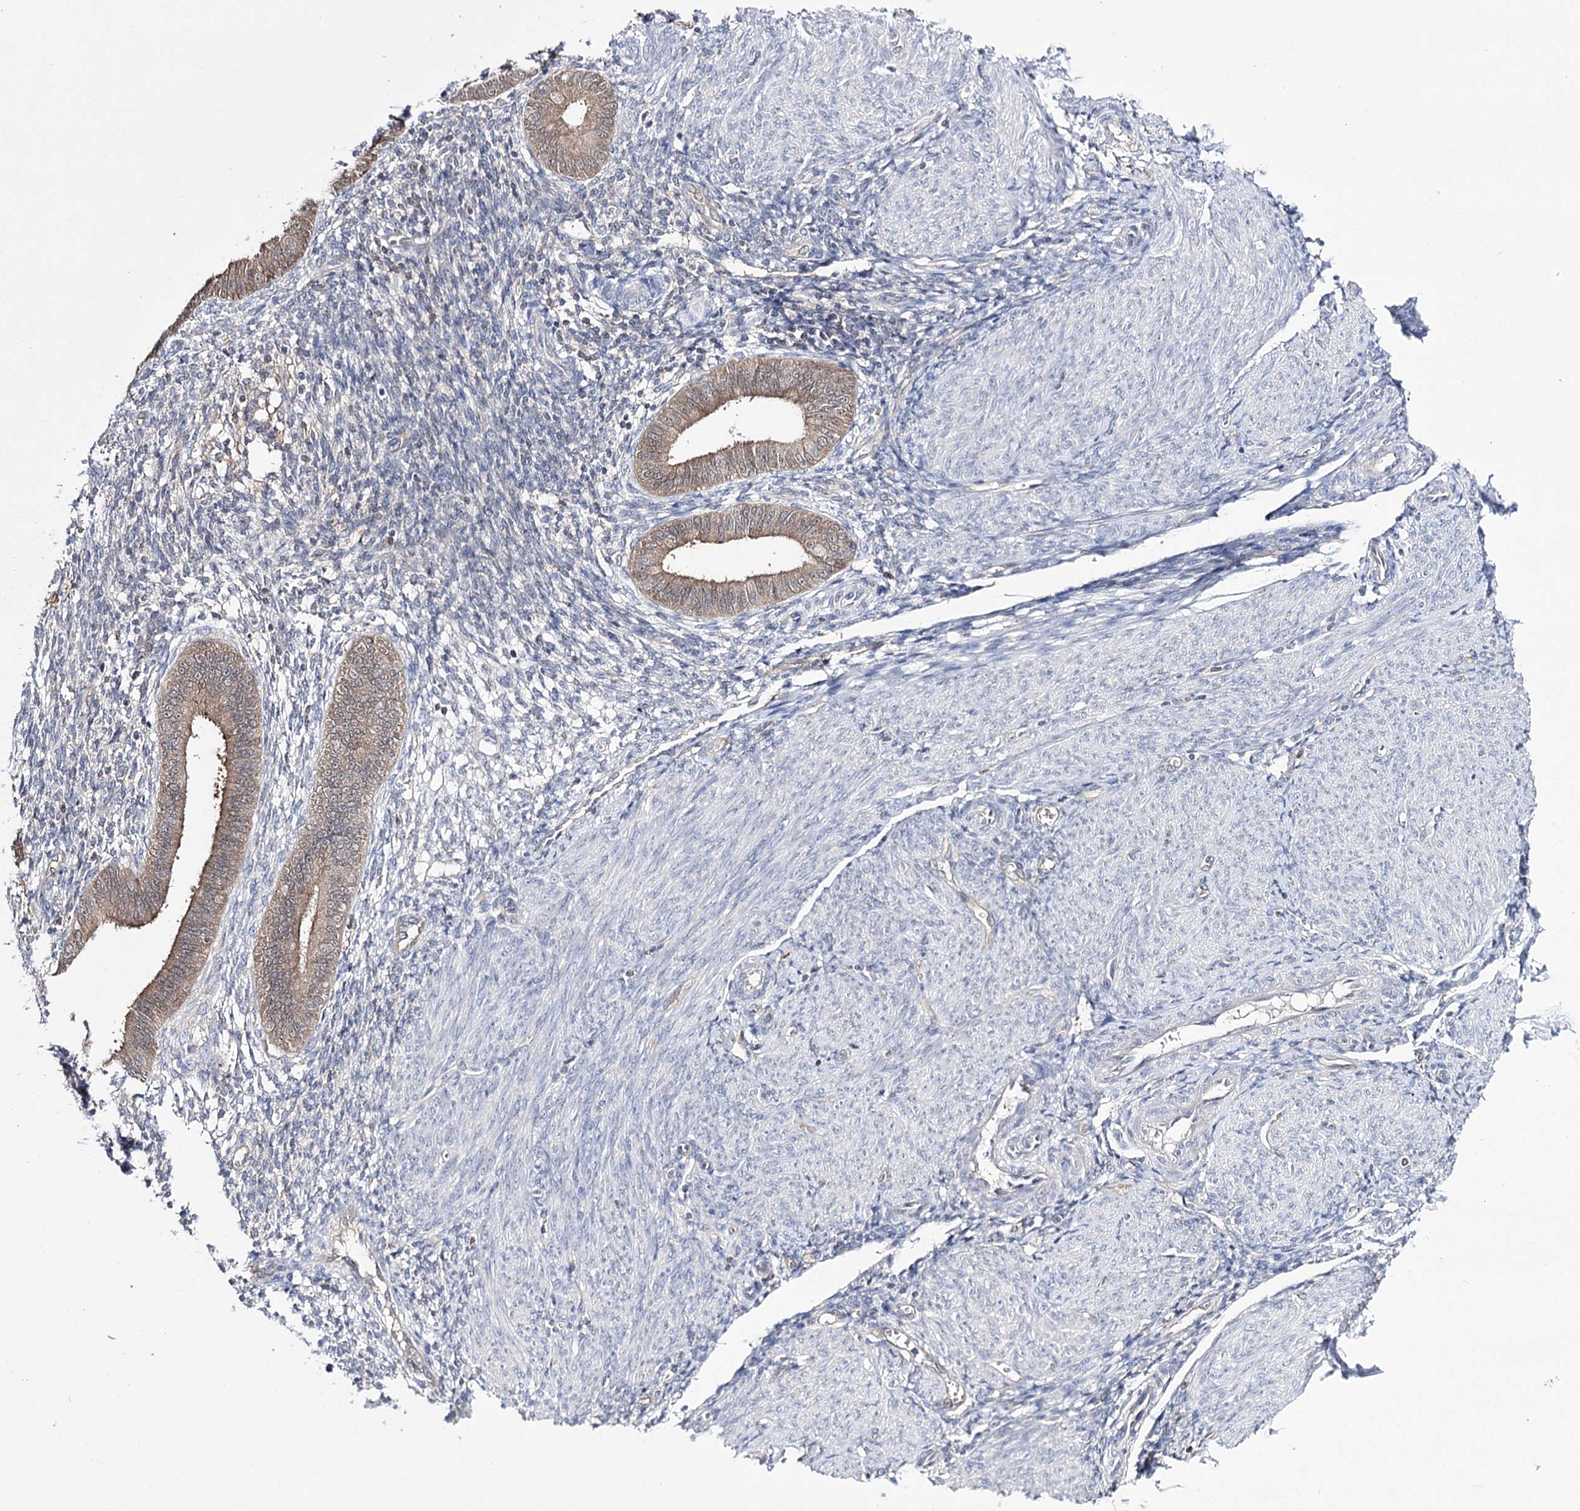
{"staining": {"intensity": "negative", "quantity": "none", "location": "none"}, "tissue": "endometrium", "cell_type": "Cells in endometrial stroma", "image_type": "normal", "snomed": [{"axis": "morphology", "description": "Normal tissue, NOS"}, {"axis": "topography", "description": "Uterus"}, {"axis": "topography", "description": "Endometrium"}], "caption": "Cells in endometrial stroma show no significant protein positivity in normal endometrium.", "gene": "PTER", "patient": {"sex": "female", "age": 48}}